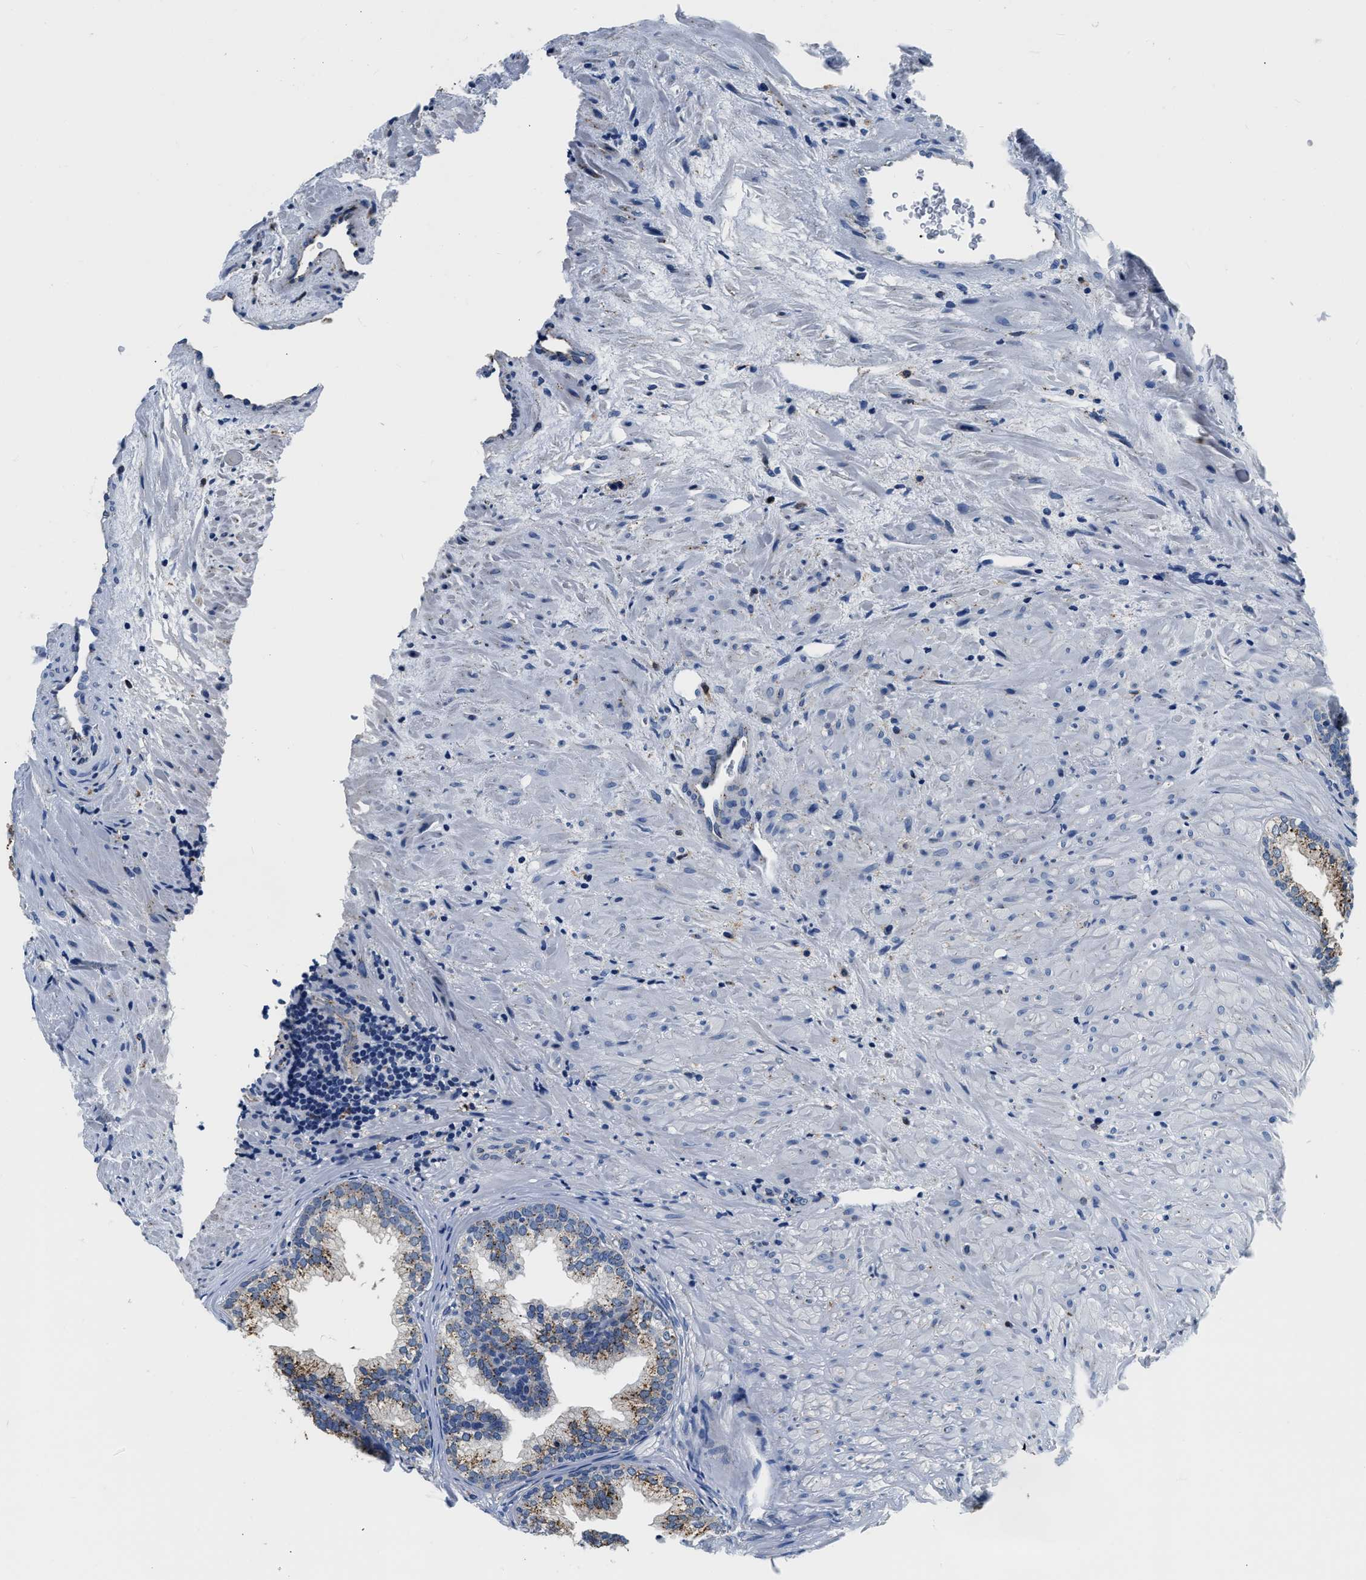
{"staining": {"intensity": "strong", "quantity": "<25%", "location": "cytoplasmic/membranous"}, "tissue": "prostate", "cell_type": "Glandular cells", "image_type": "normal", "snomed": [{"axis": "morphology", "description": "Normal tissue, NOS"}, {"axis": "topography", "description": "Prostate"}], "caption": "A brown stain highlights strong cytoplasmic/membranous expression of a protein in glandular cells of unremarkable human prostate. (DAB IHC with brightfield microscopy, high magnification).", "gene": "GRN", "patient": {"sex": "male", "age": 76}}